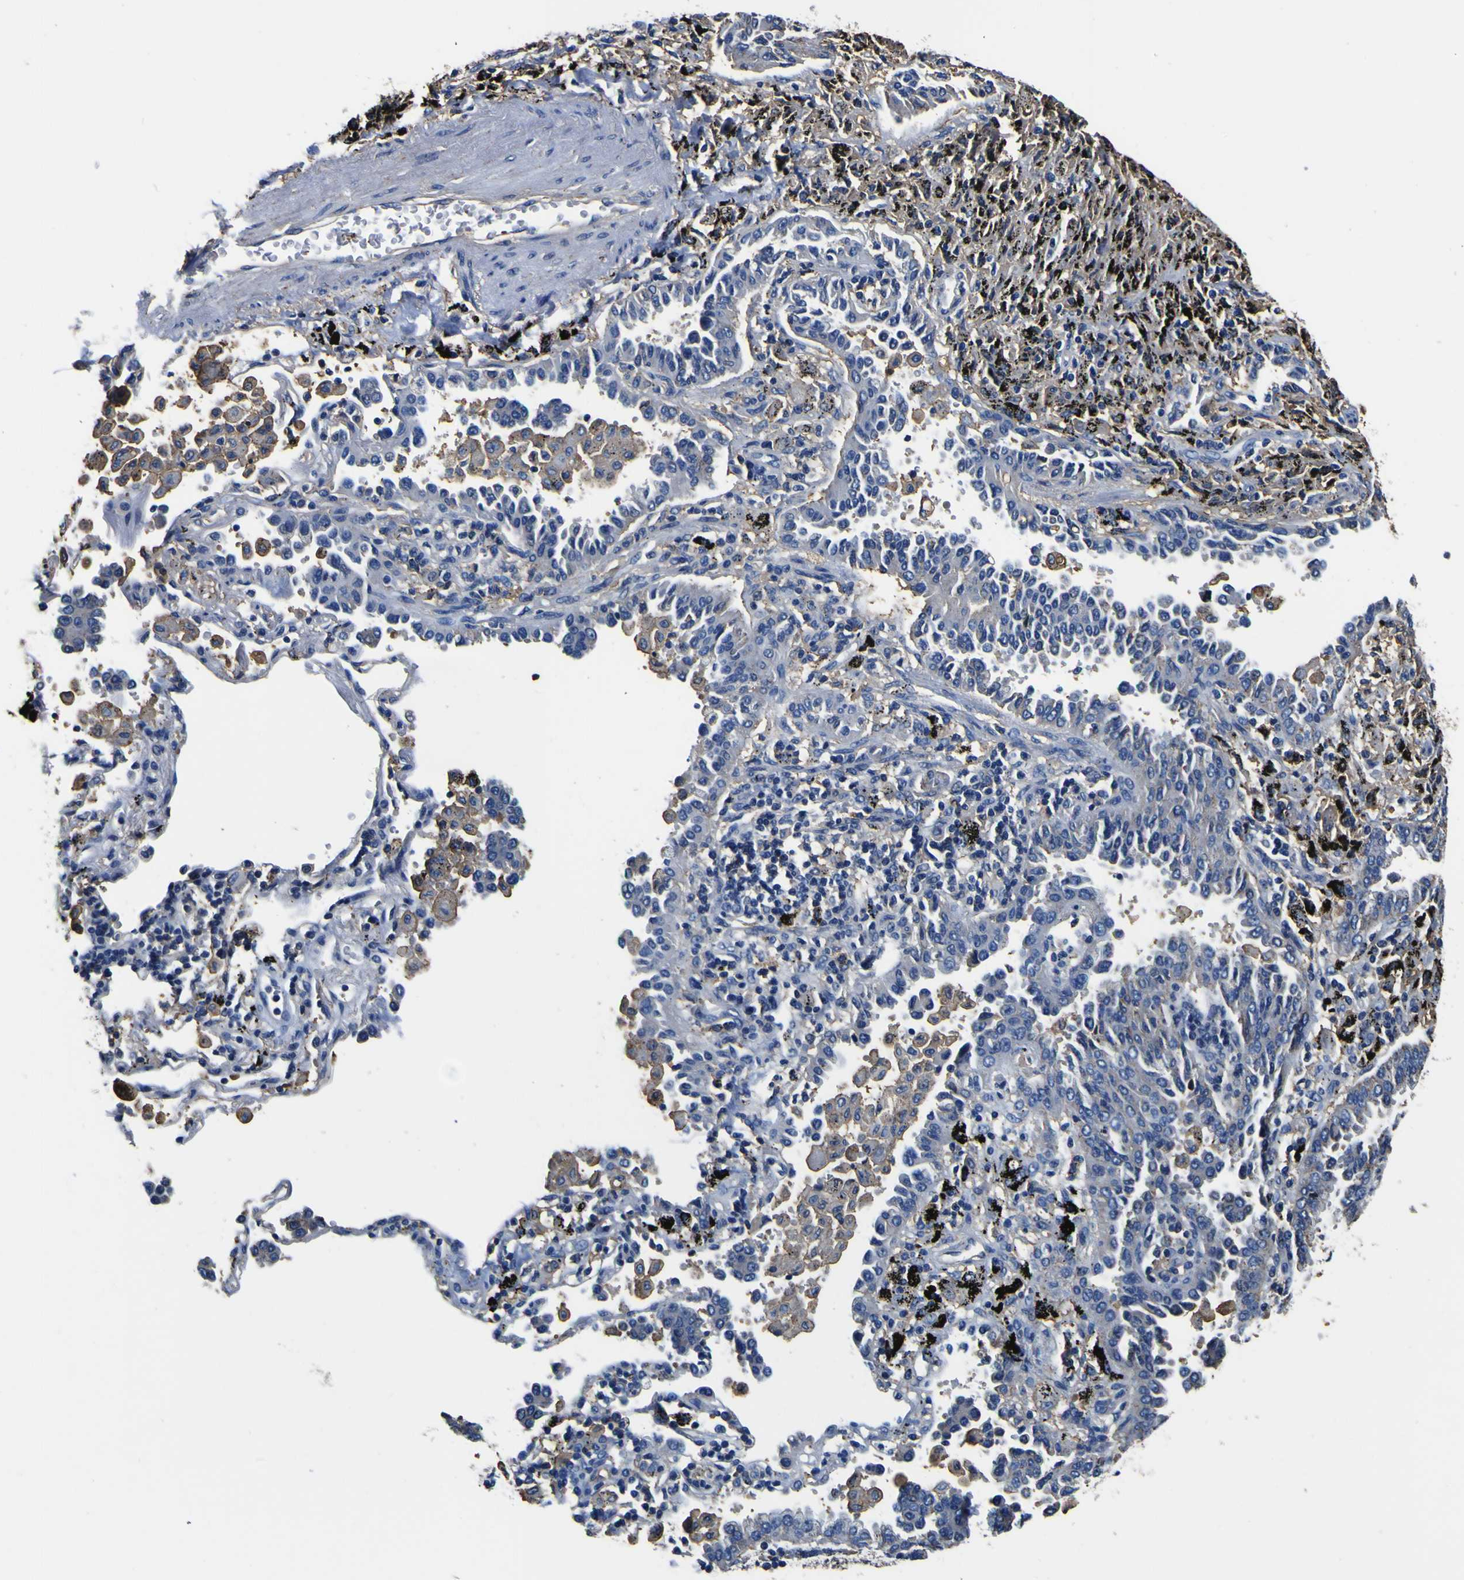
{"staining": {"intensity": "negative", "quantity": "none", "location": "none"}, "tissue": "lung cancer", "cell_type": "Tumor cells", "image_type": "cancer", "snomed": [{"axis": "morphology", "description": "Normal tissue, NOS"}, {"axis": "morphology", "description": "Adenocarcinoma, NOS"}, {"axis": "topography", "description": "Lung"}], "caption": "The micrograph displays no staining of tumor cells in lung cancer.", "gene": "PXDN", "patient": {"sex": "male", "age": 59}}